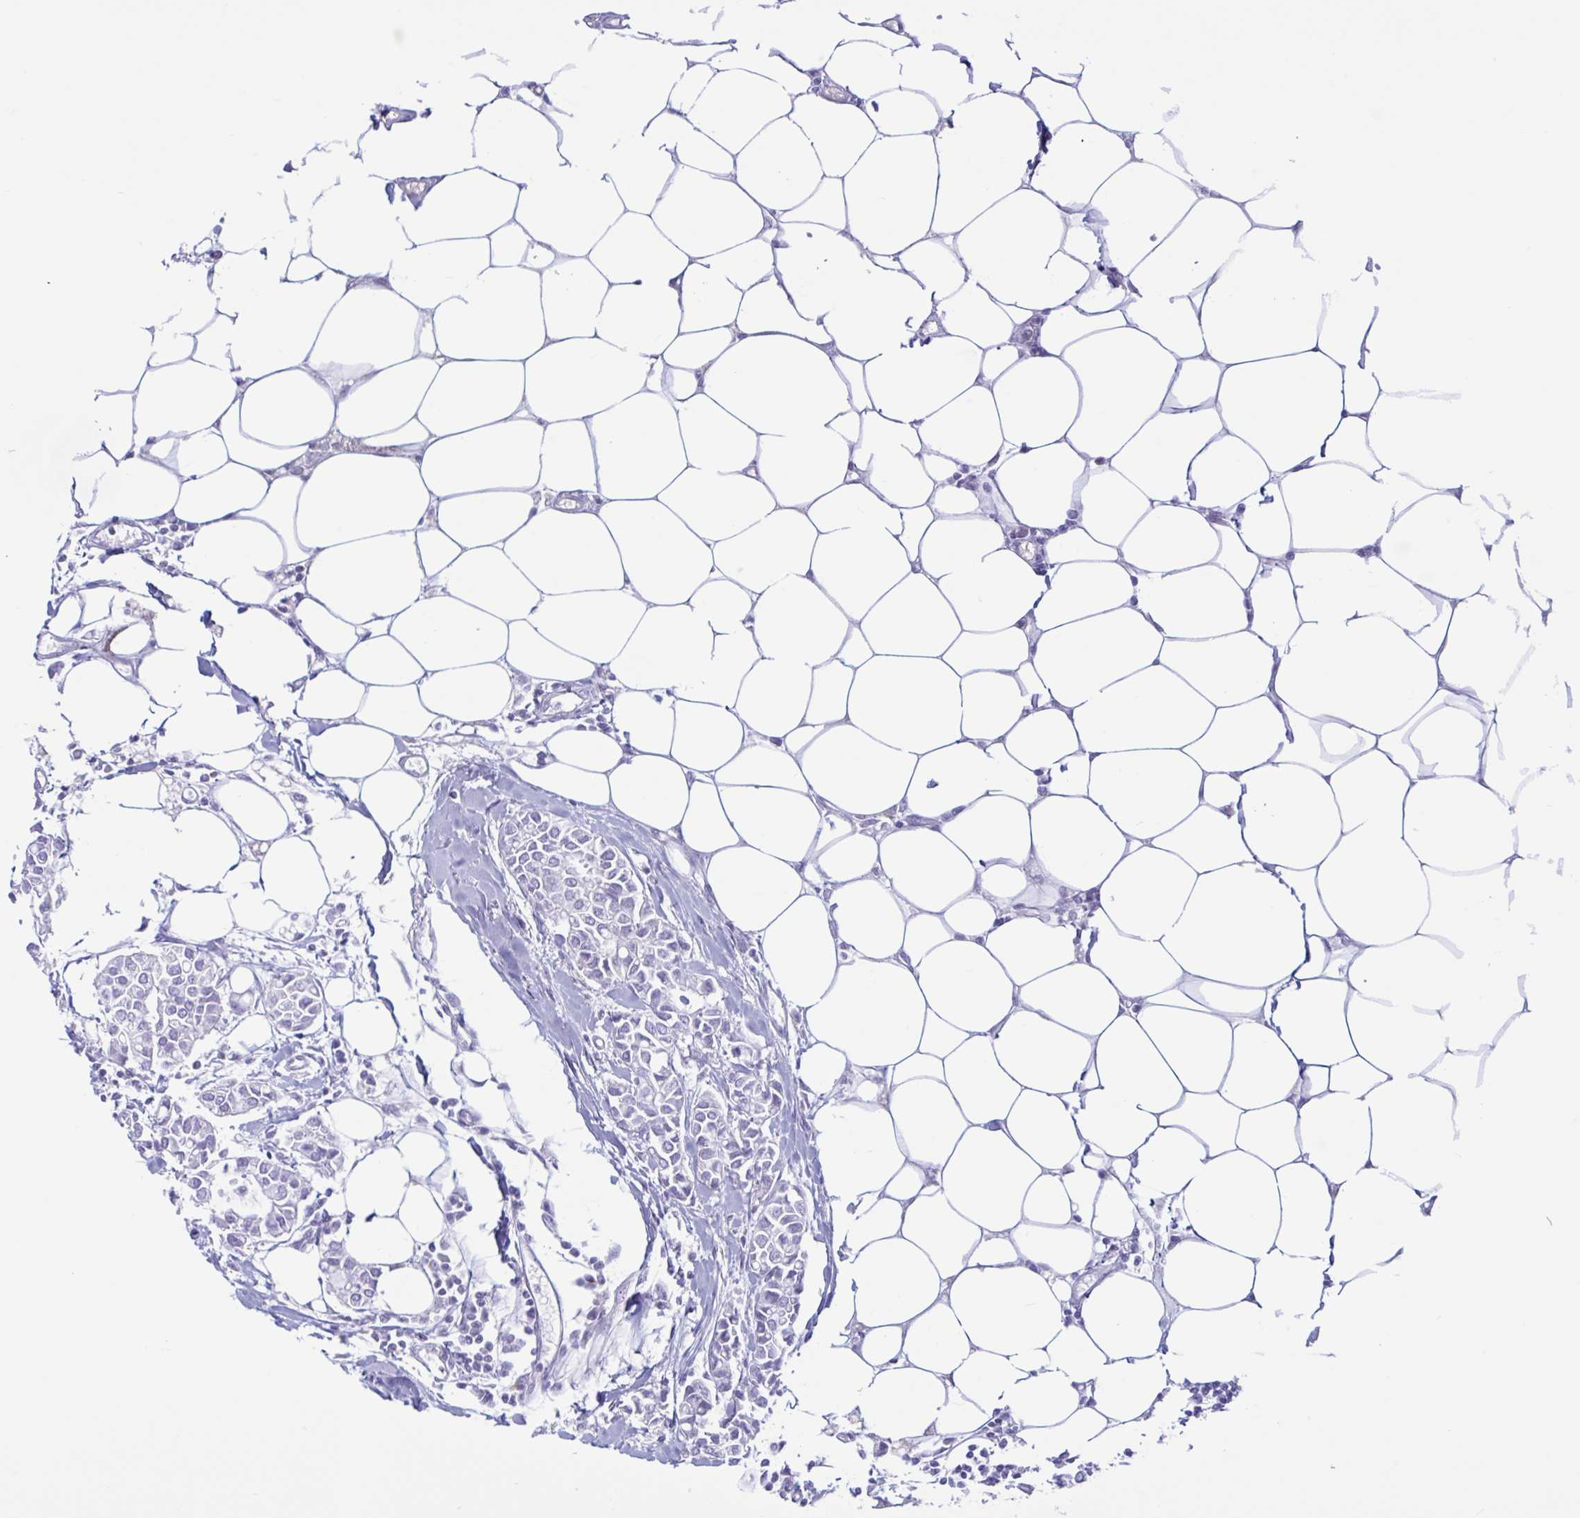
{"staining": {"intensity": "negative", "quantity": "none", "location": "none"}, "tissue": "breast cancer", "cell_type": "Tumor cells", "image_type": "cancer", "snomed": [{"axis": "morphology", "description": "Duct carcinoma"}, {"axis": "topography", "description": "Breast"}], "caption": "Immunohistochemistry of breast cancer exhibits no positivity in tumor cells.", "gene": "XCL1", "patient": {"sex": "female", "age": 84}}